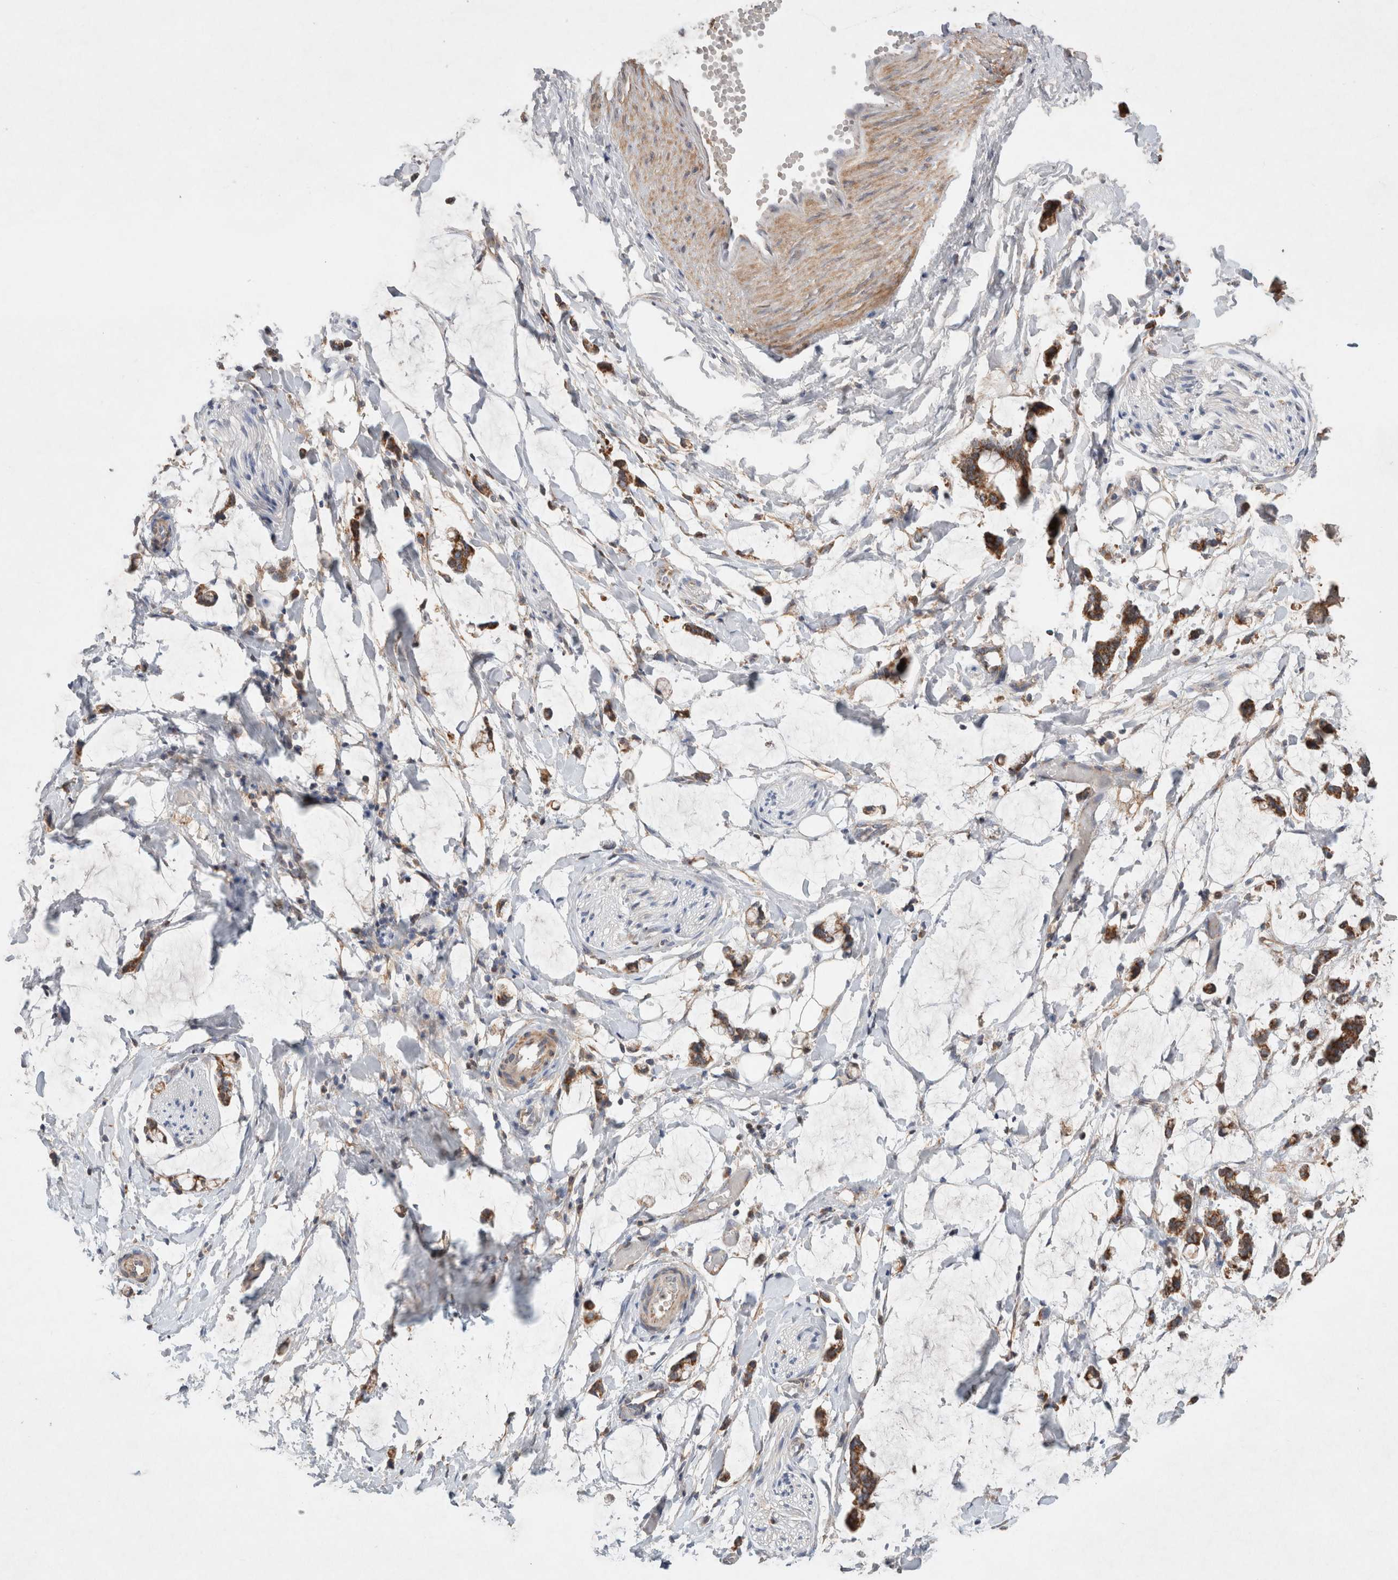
{"staining": {"intensity": "weak", "quantity": ">75%", "location": "cytoplasmic/membranous"}, "tissue": "adipose tissue", "cell_type": "Adipocytes", "image_type": "normal", "snomed": [{"axis": "morphology", "description": "Normal tissue, NOS"}, {"axis": "morphology", "description": "Adenocarcinoma, NOS"}, {"axis": "topography", "description": "Colon"}, {"axis": "topography", "description": "Peripheral nerve tissue"}], "caption": "IHC staining of benign adipose tissue, which reveals low levels of weak cytoplasmic/membranous positivity in approximately >75% of adipocytes indicating weak cytoplasmic/membranous protein positivity. The staining was performed using DAB (brown) for protein detection and nuclei were counterstained in hematoxylin (blue).", "gene": "MRPS28", "patient": {"sex": "male", "age": 14}}